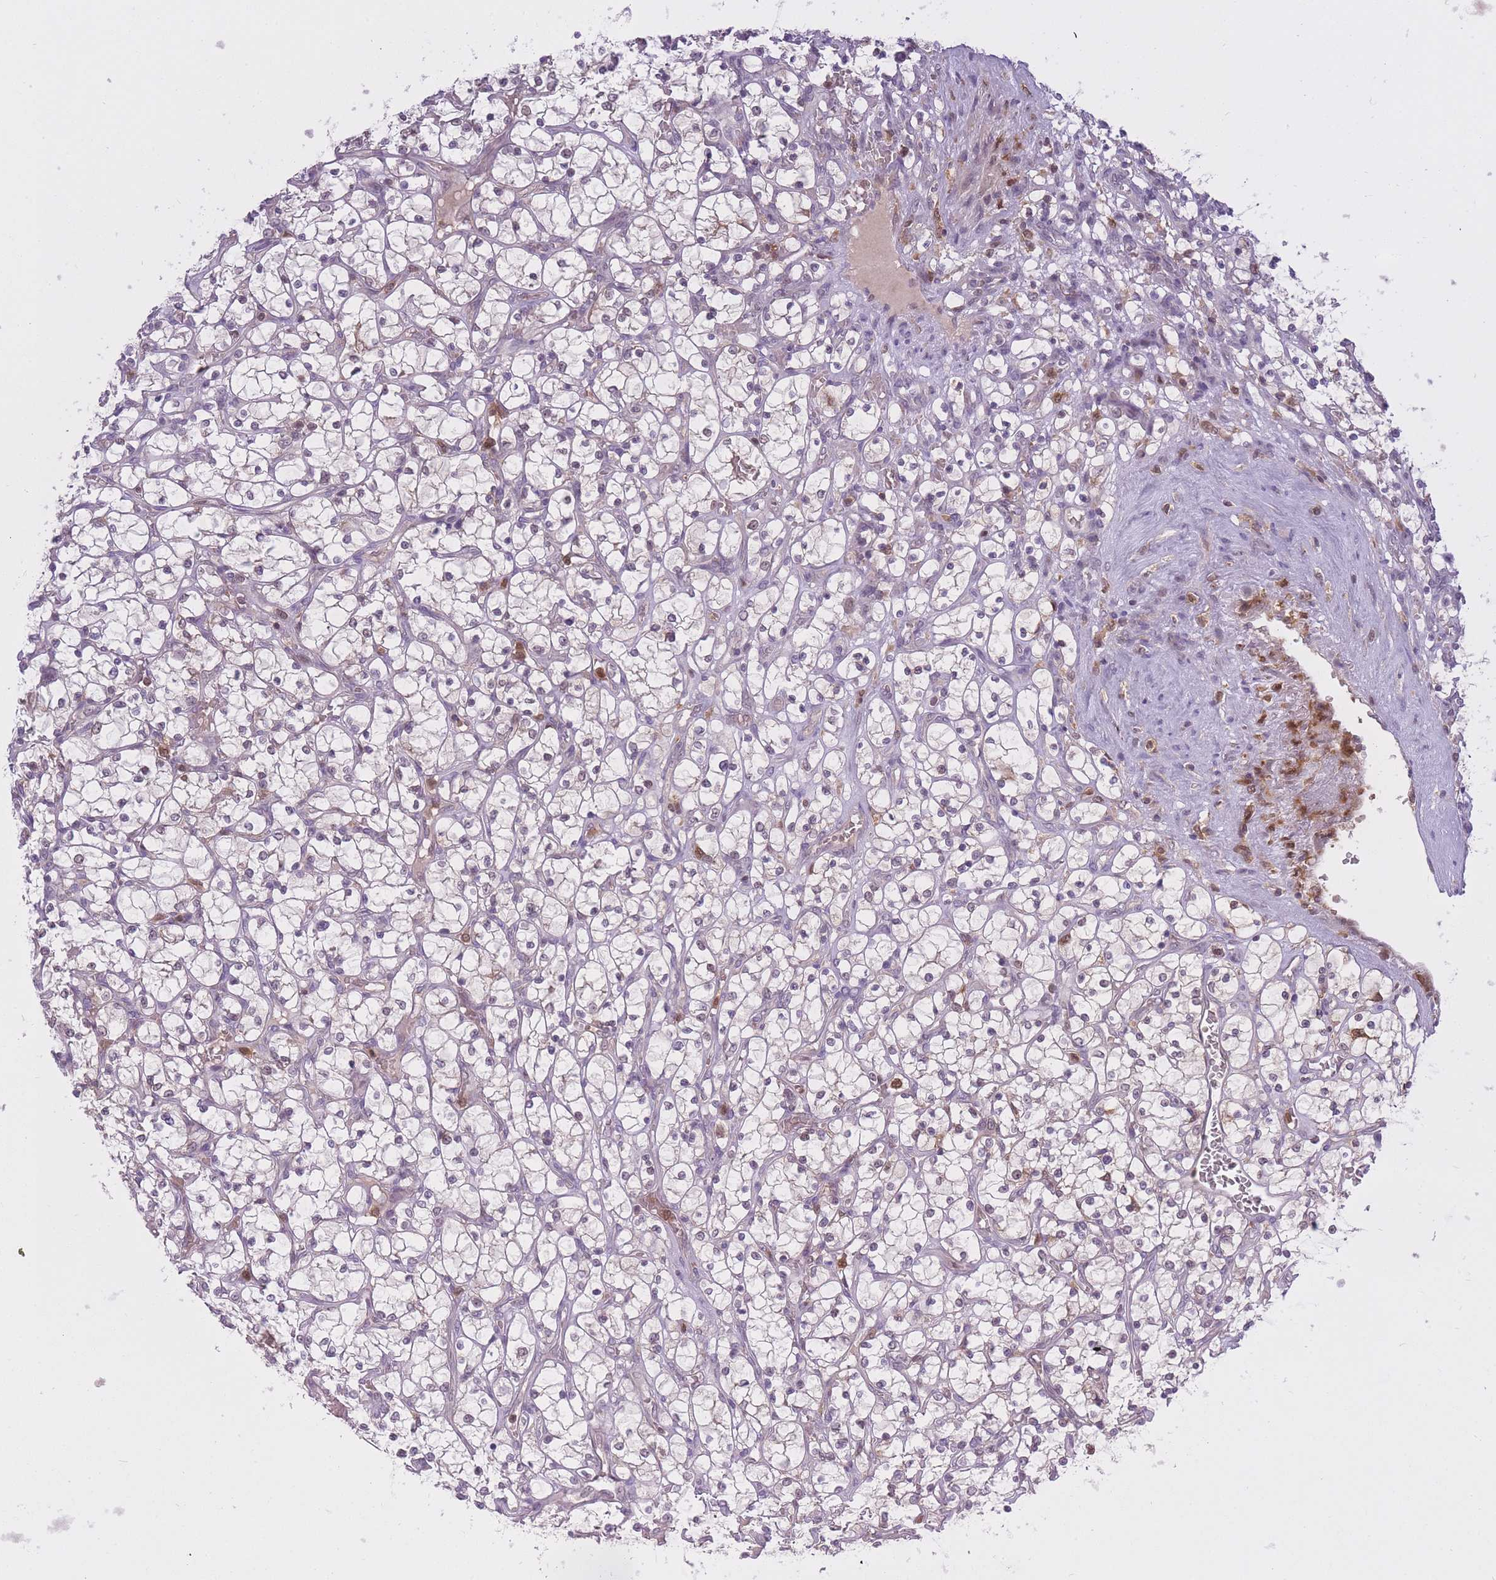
{"staining": {"intensity": "negative", "quantity": "none", "location": "none"}, "tissue": "renal cancer", "cell_type": "Tumor cells", "image_type": "cancer", "snomed": [{"axis": "morphology", "description": "Adenocarcinoma, NOS"}, {"axis": "topography", "description": "Kidney"}], "caption": "IHC micrograph of adenocarcinoma (renal) stained for a protein (brown), which exhibits no positivity in tumor cells.", "gene": "CXorf38", "patient": {"sex": "female", "age": 69}}